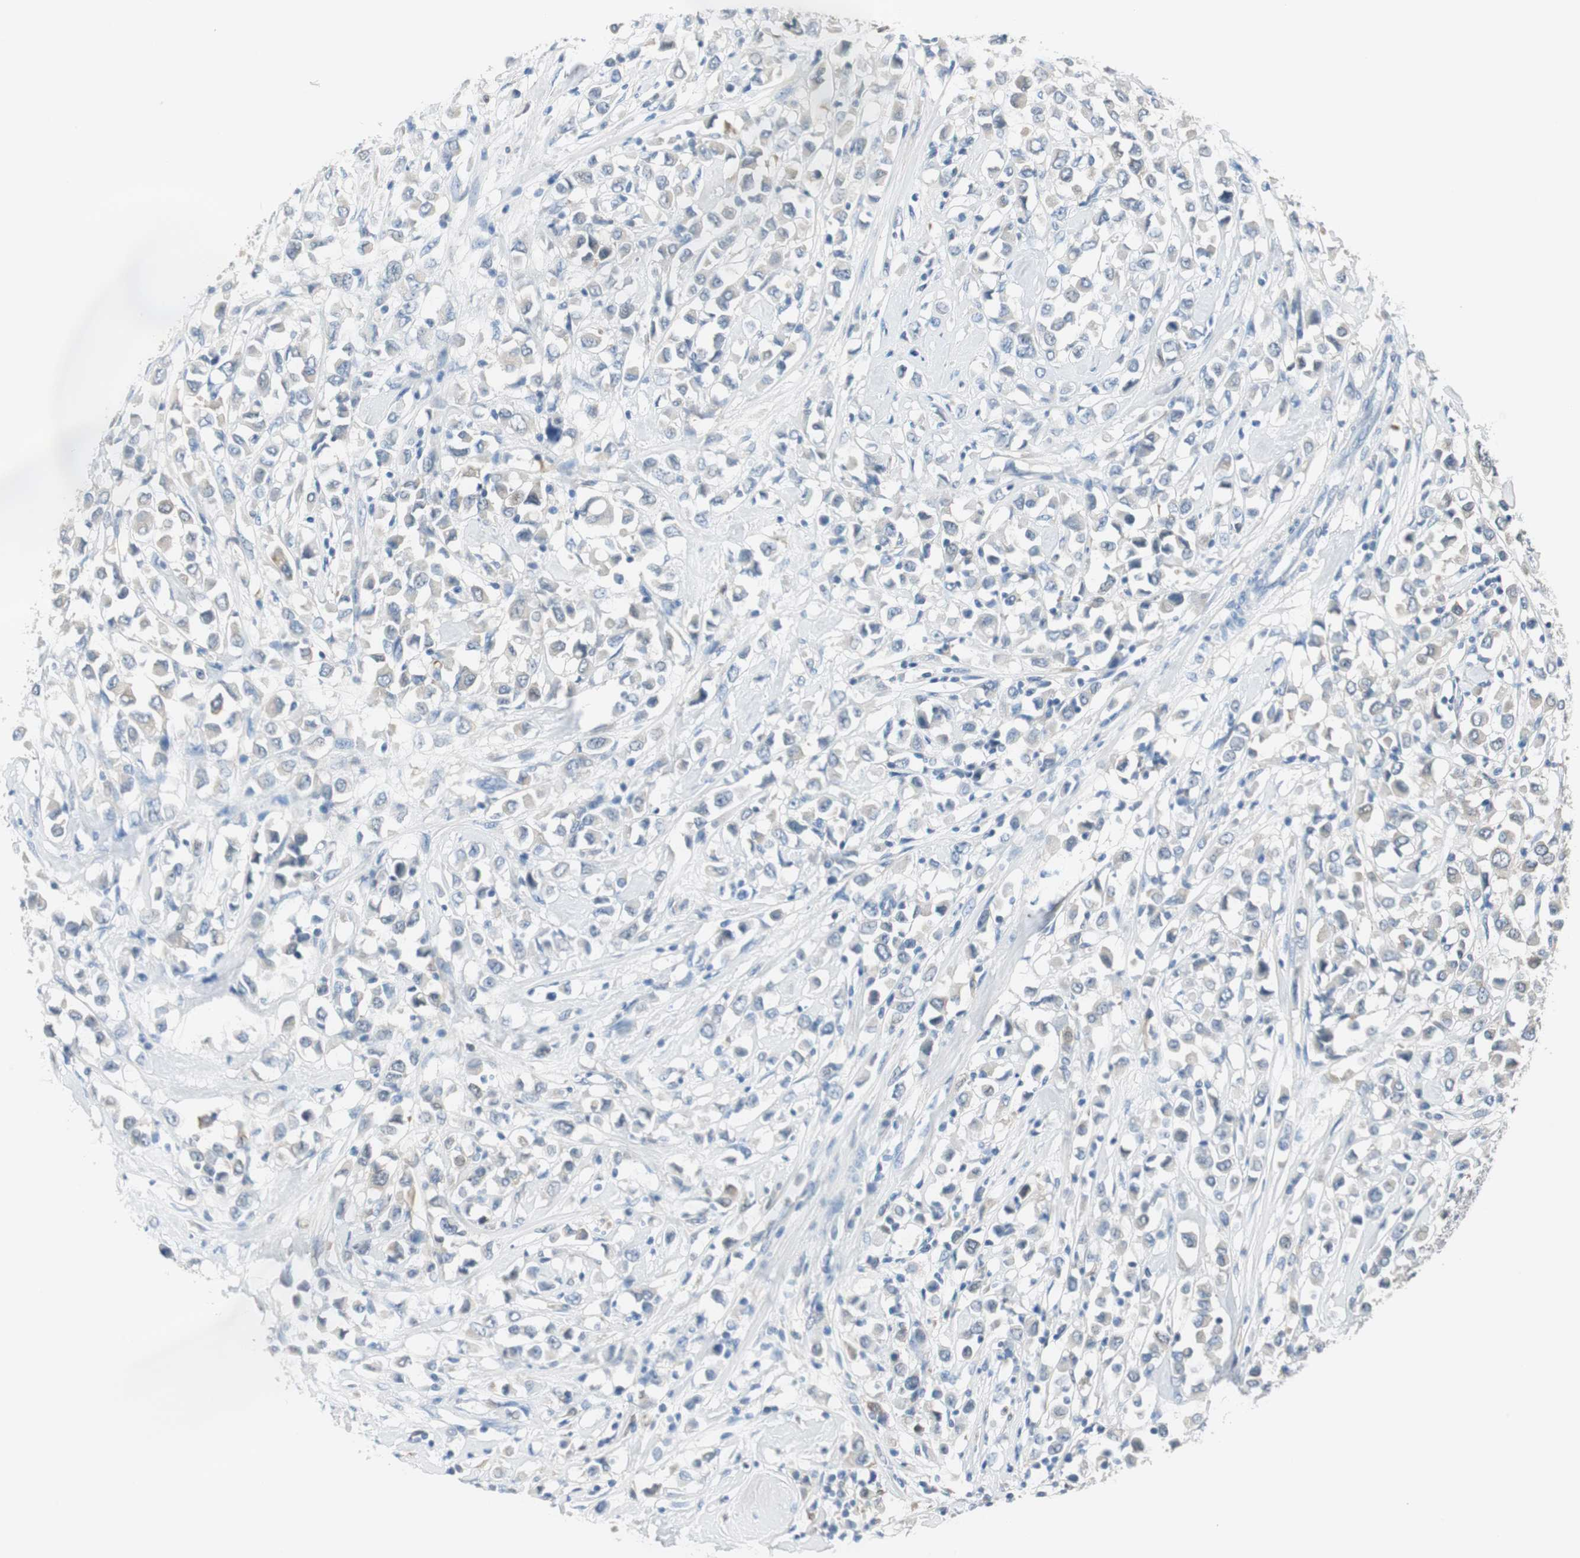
{"staining": {"intensity": "negative", "quantity": "none", "location": "none"}, "tissue": "breast cancer", "cell_type": "Tumor cells", "image_type": "cancer", "snomed": [{"axis": "morphology", "description": "Duct carcinoma"}, {"axis": "topography", "description": "Breast"}], "caption": "Human breast cancer stained for a protein using immunohistochemistry (IHC) exhibits no expression in tumor cells.", "gene": "FBP1", "patient": {"sex": "female", "age": 61}}